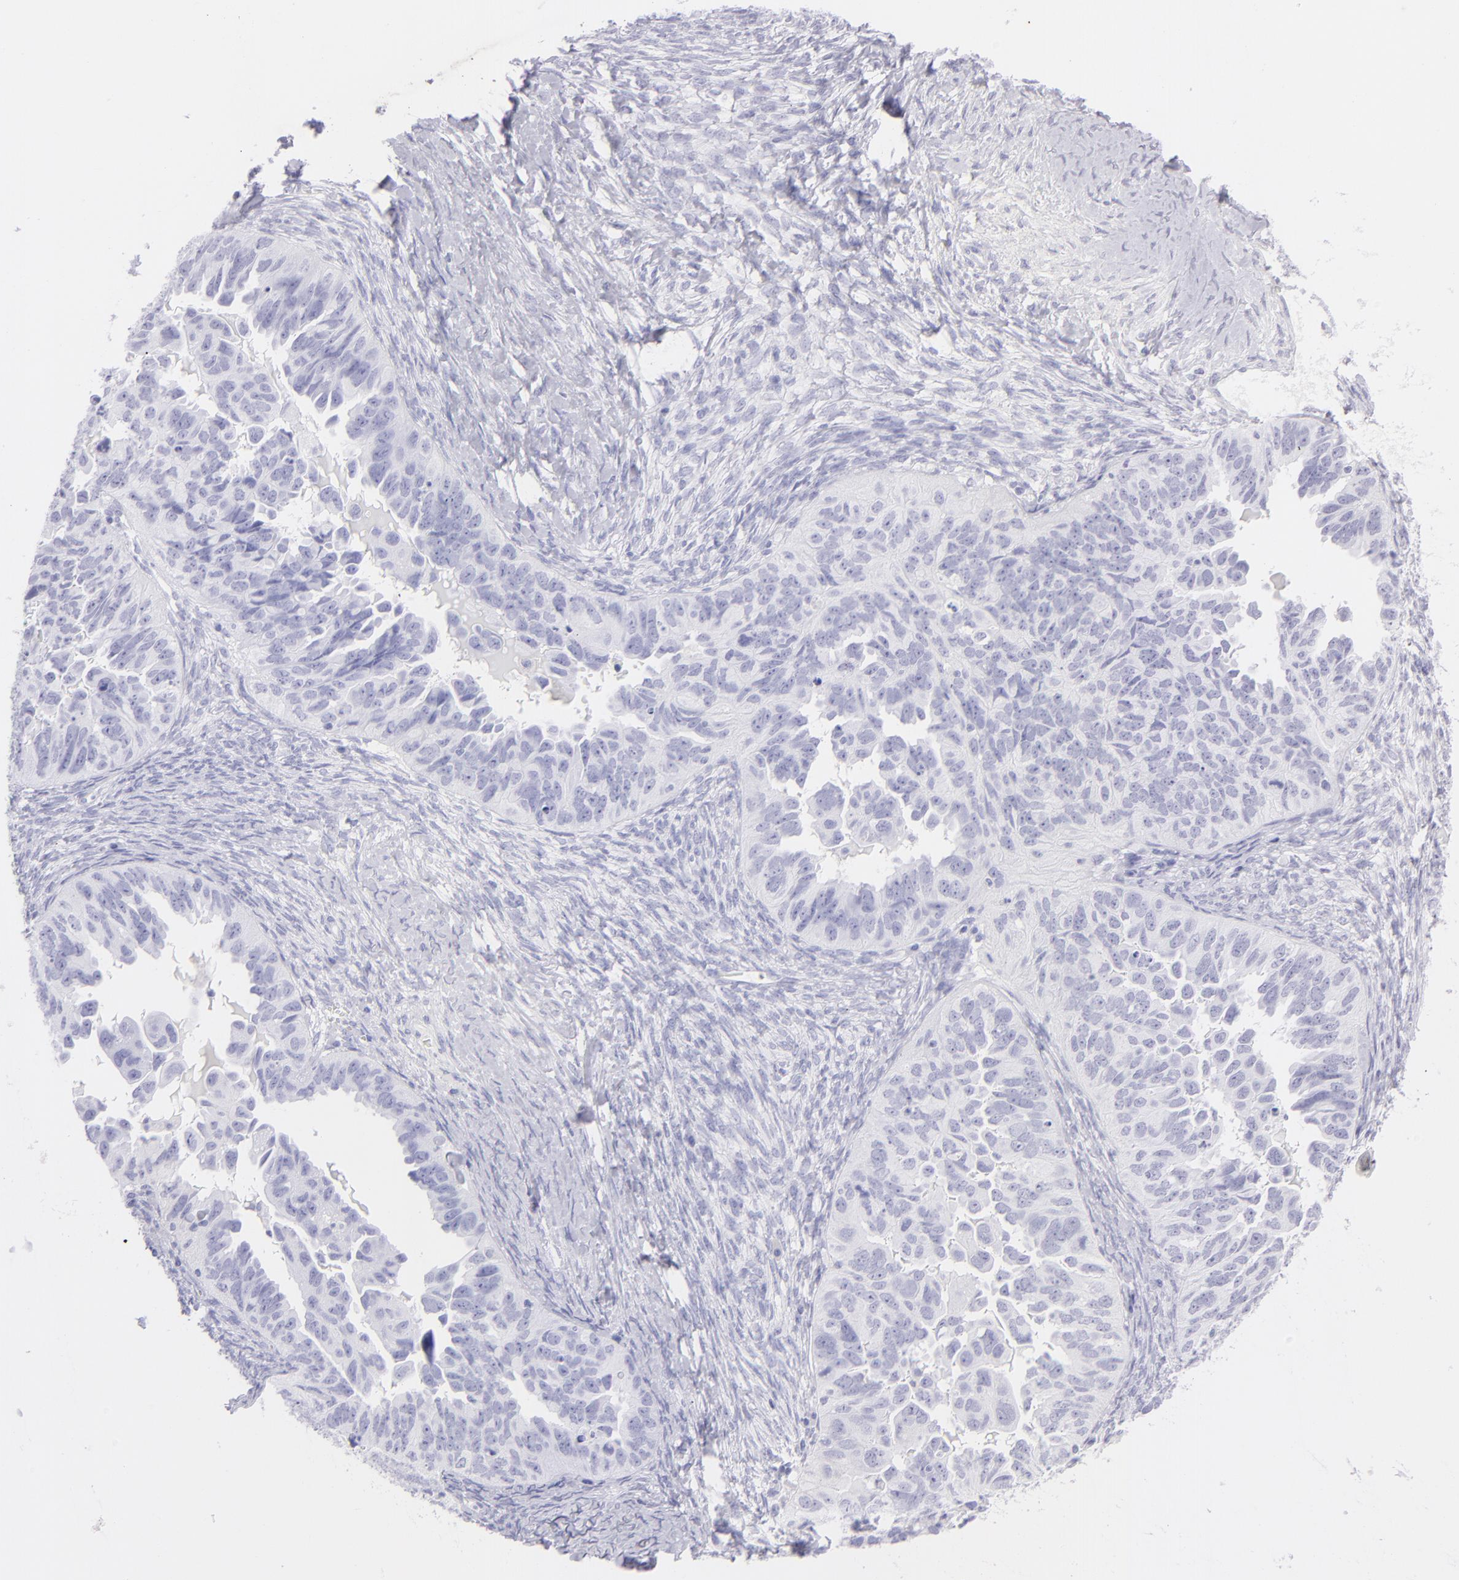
{"staining": {"intensity": "negative", "quantity": "none", "location": "none"}, "tissue": "ovarian cancer", "cell_type": "Tumor cells", "image_type": "cancer", "snomed": [{"axis": "morphology", "description": "Cystadenocarcinoma, serous, NOS"}, {"axis": "topography", "description": "Ovary"}], "caption": "DAB immunohistochemical staining of human ovarian cancer (serous cystadenocarcinoma) shows no significant staining in tumor cells. (Stains: DAB IHC with hematoxylin counter stain, Microscopy: brightfield microscopy at high magnification).", "gene": "SLC1A2", "patient": {"sex": "female", "age": 82}}